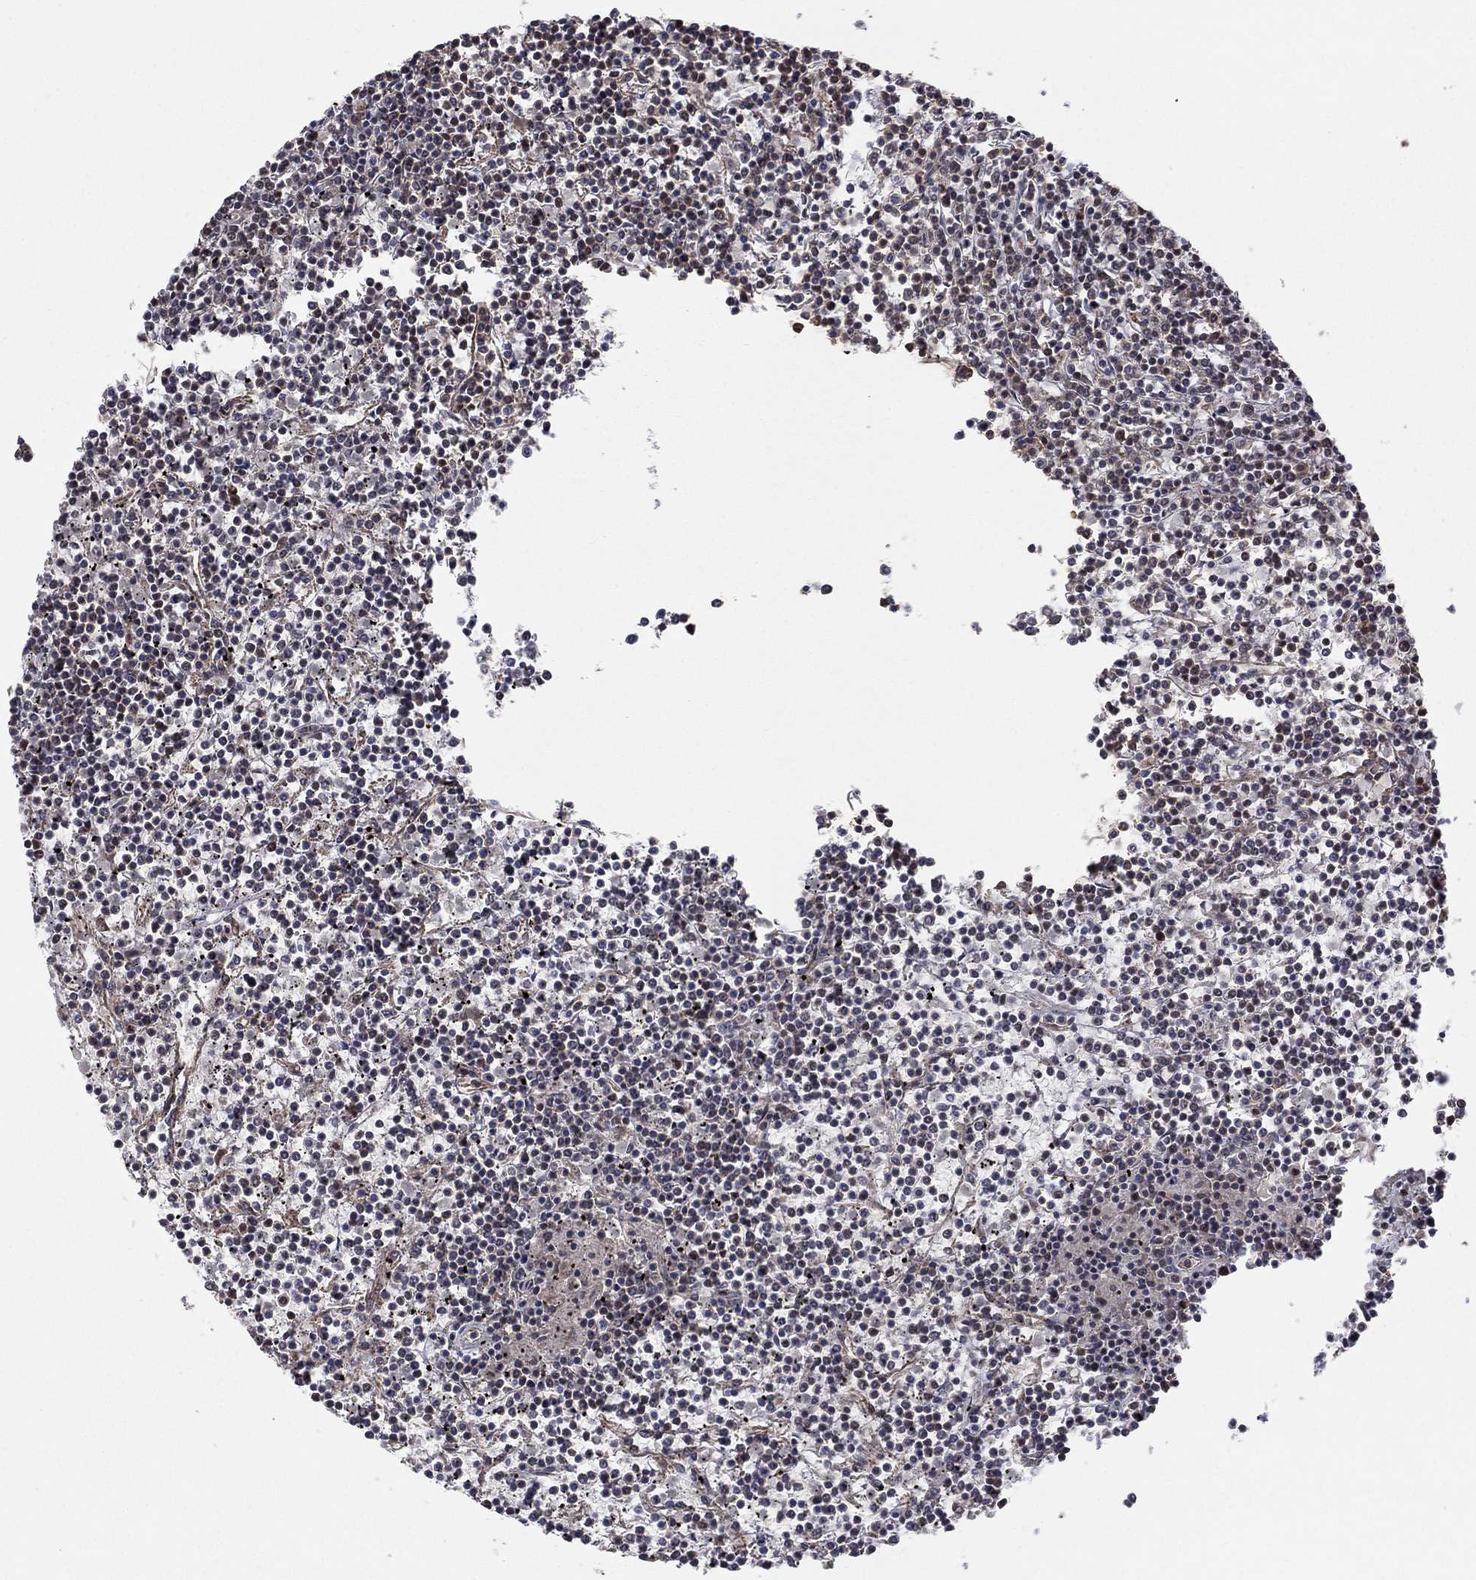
{"staining": {"intensity": "negative", "quantity": "none", "location": "none"}, "tissue": "lymphoma", "cell_type": "Tumor cells", "image_type": "cancer", "snomed": [{"axis": "morphology", "description": "Malignant lymphoma, non-Hodgkin's type, Low grade"}, {"axis": "topography", "description": "Spleen"}], "caption": "The IHC photomicrograph has no significant staining in tumor cells of malignant lymphoma, non-Hodgkin's type (low-grade) tissue.", "gene": "ZNF395", "patient": {"sex": "female", "age": 19}}